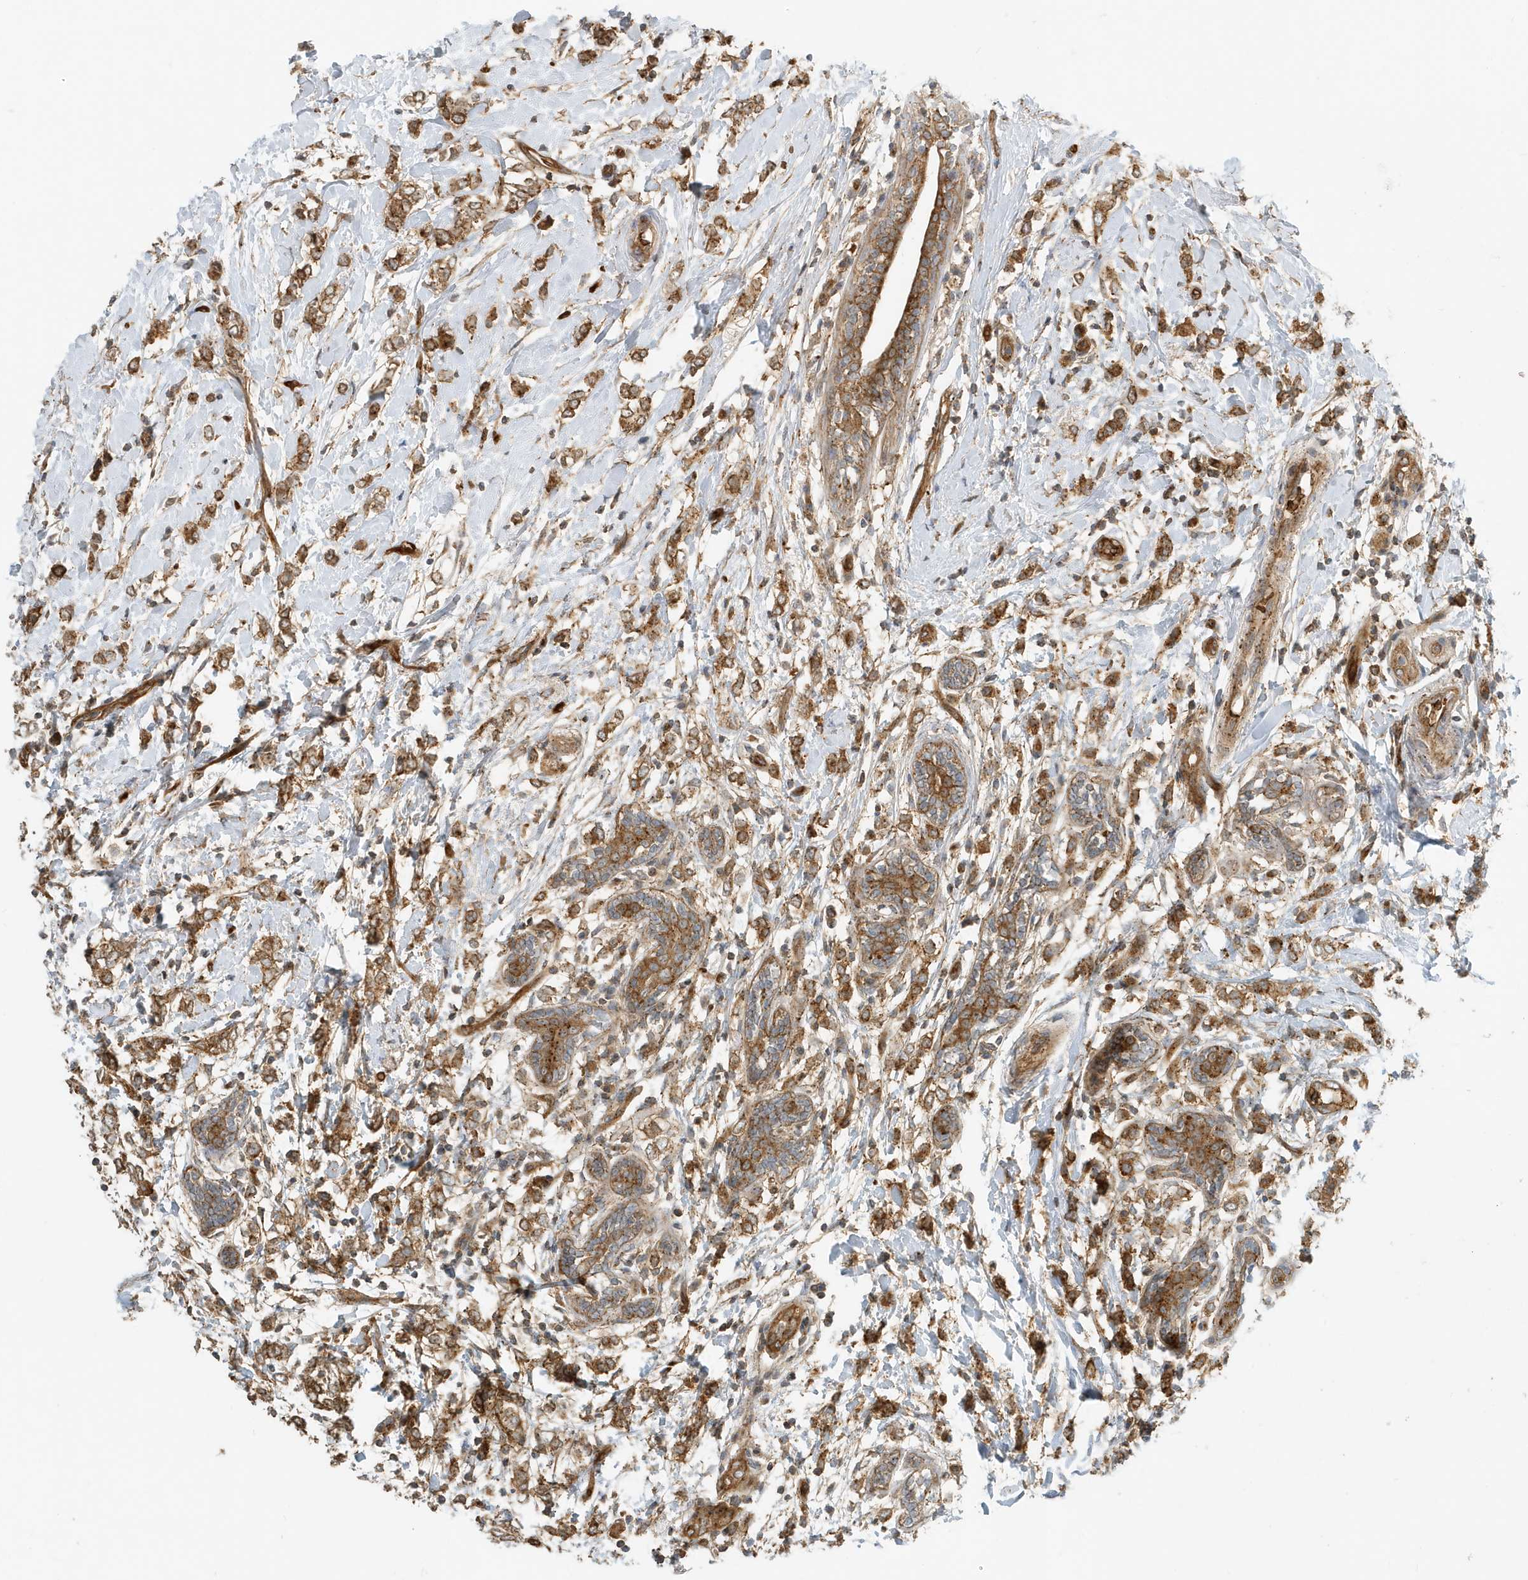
{"staining": {"intensity": "moderate", "quantity": ">75%", "location": "cytoplasmic/membranous"}, "tissue": "breast cancer", "cell_type": "Tumor cells", "image_type": "cancer", "snomed": [{"axis": "morphology", "description": "Normal tissue, NOS"}, {"axis": "morphology", "description": "Lobular carcinoma"}, {"axis": "topography", "description": "Breast"}], "caption": "IHC photomicrograph of neoplastic tissue: breast cancer stained using immunohistochemistry (IHC) exhibits medium levels of moderate protein expression localized specifically in the cytoplasmic/membranous of tumor cells, appearing as a cytoplasmic/membranous brown color.", "gene": "FYCO1", "patient": {"sex": "female", "age": 47}}